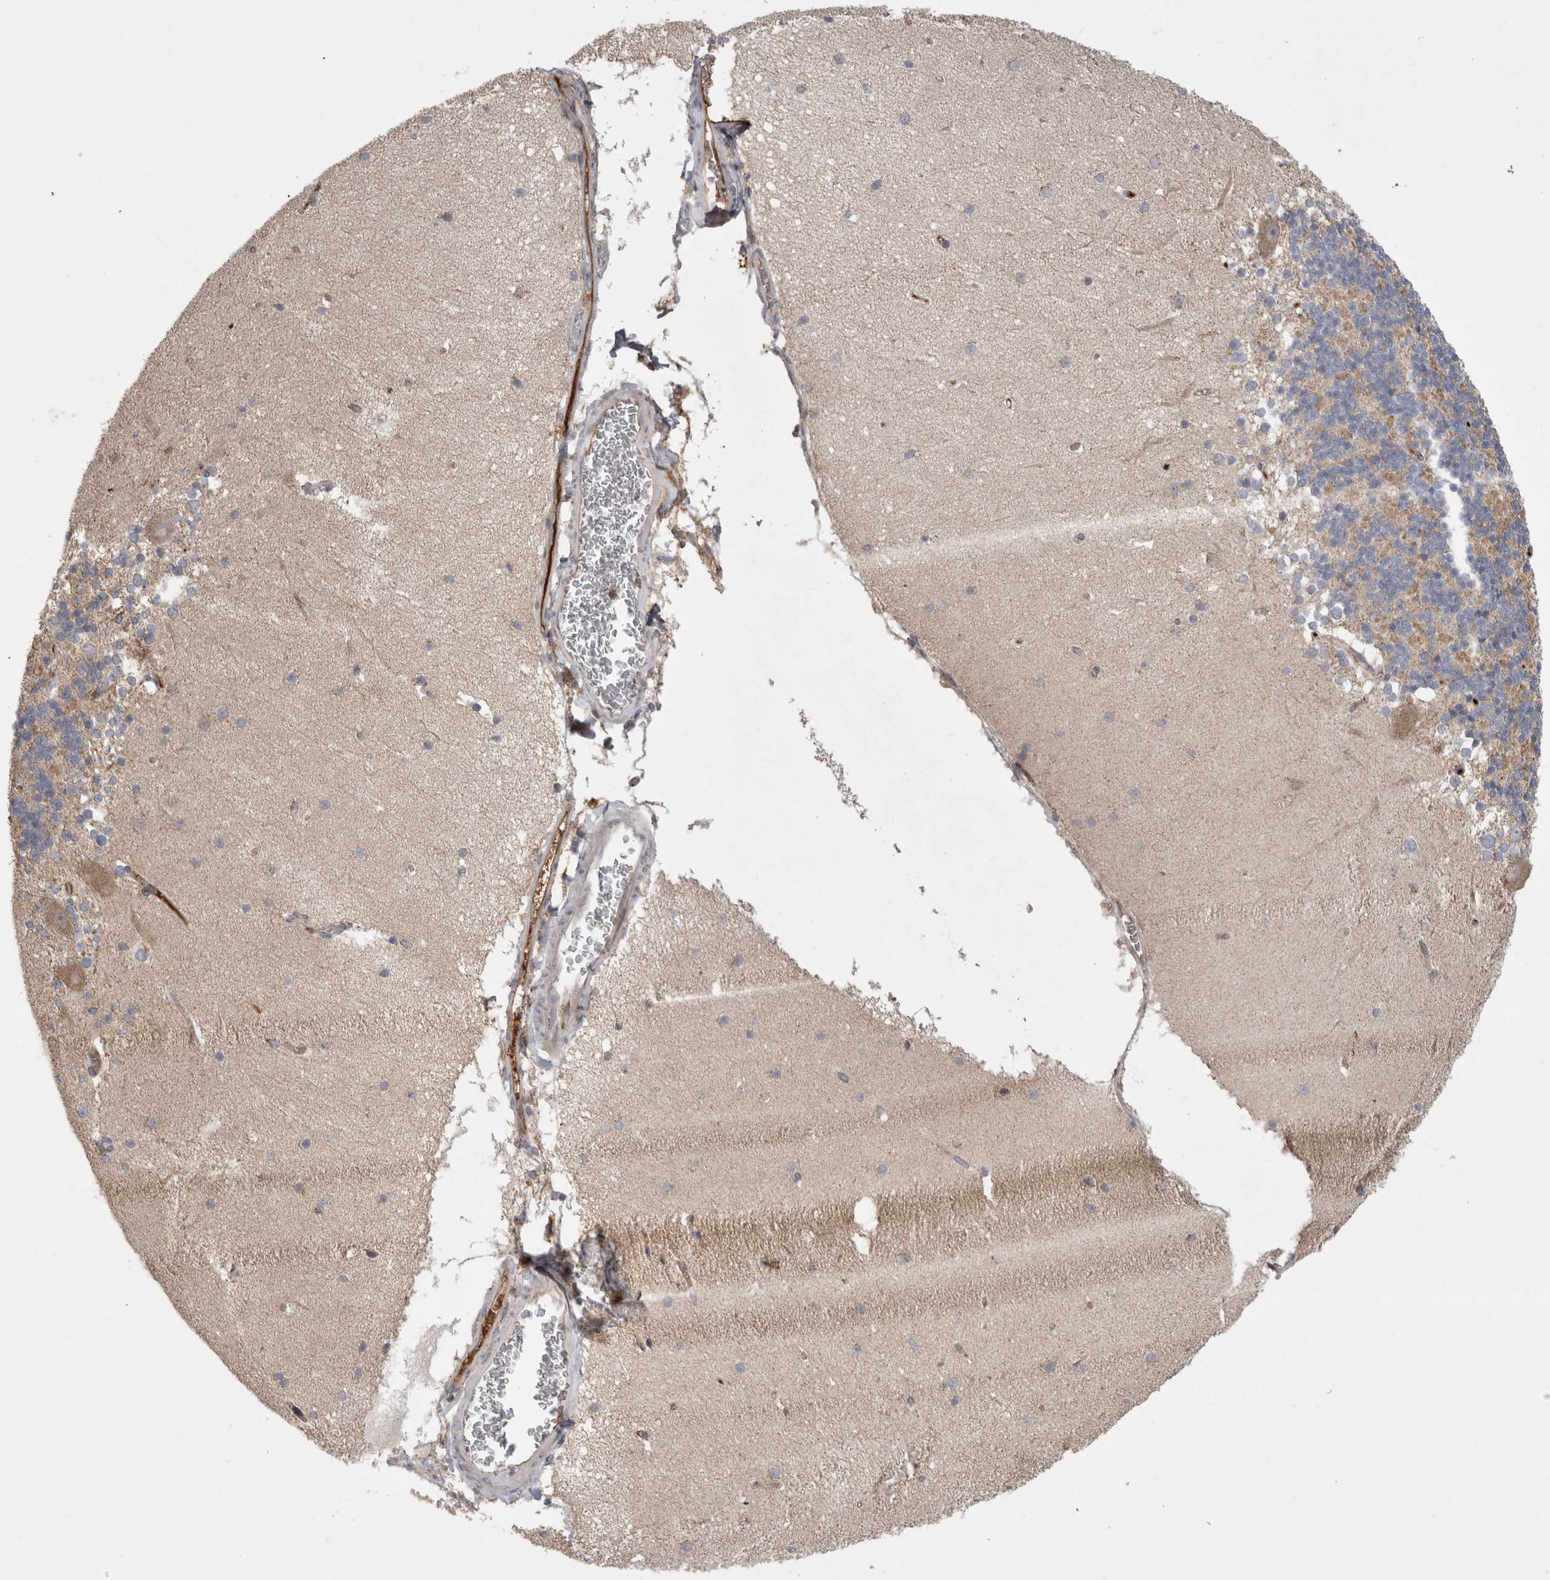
{"staining": {"intensity": "moderate", "quantity": ">75%", "location": "cytoplasmic/membranous"}, "tissue": "cerebellum", "cell_type": "Cells in granular layer", "image_type": "normal", "snomed": [{"axis": "morphology", "description": "Normal tissue, NOS"}, {"axis": "topography", "description": "Cerebellum"}], "caption": "Immunohistochemistry (IHC) (DAB) staining of normal human cerebellum shows moderate cytoplasmic/membranous protein expression in approximately >75% of cells in granular layer.", "gene": "DARS2", "patient": {"sex": "female", "age": 19}}